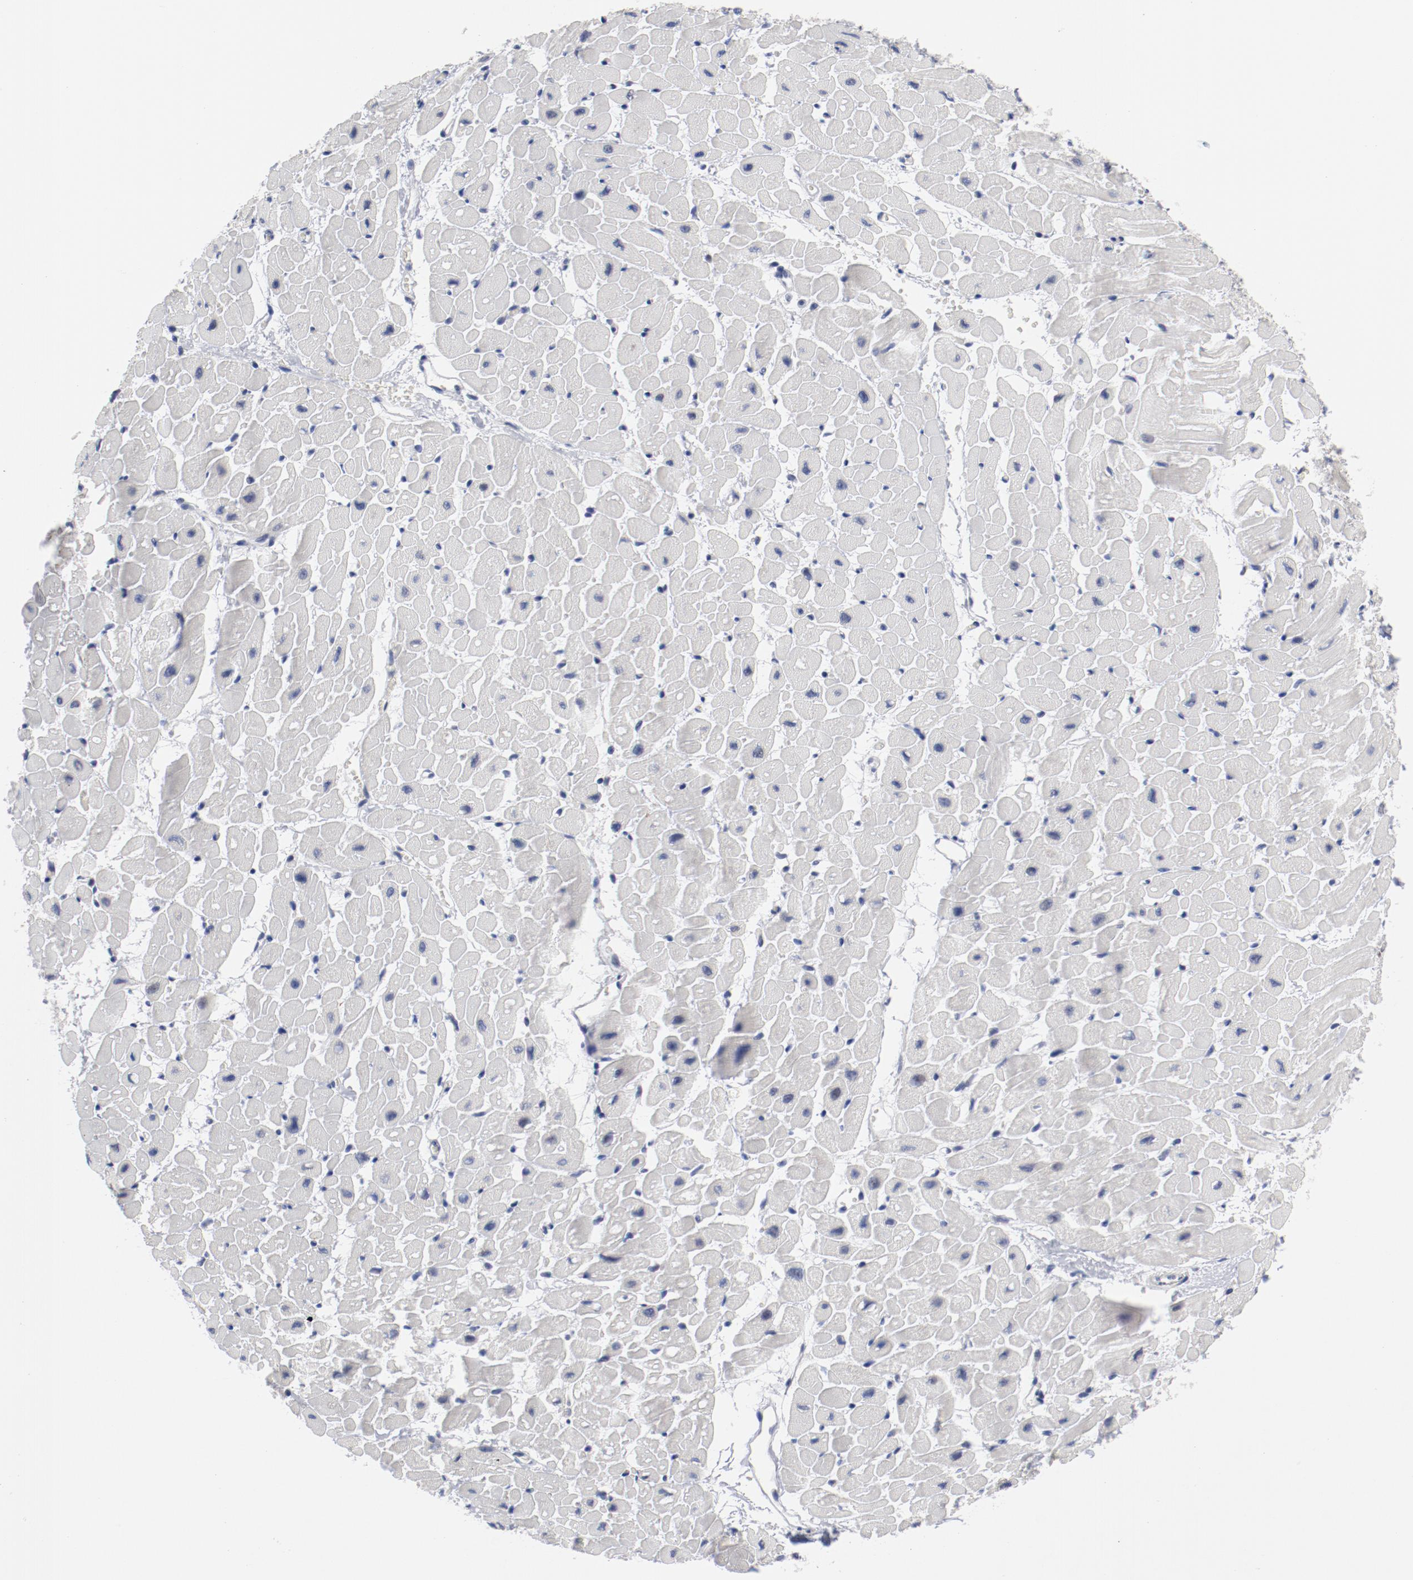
{"staining": {"intensity": "negative", "quantity": "none", "location": "none"}, "tissue": "heart muscle", "cell_type": "Cardiomyocytes", "image_type": "normal", "snomed": [{"axis": "morphology", "description": "Normal tissue, NOS"}, {"axis": "topography", "description": "Heart"}], "caption": "This micrograph is of benign heart muscle stained with IHC to label a protein in brown with the nuclei are counter-stained blue. There is no expression in cardiomyocytes.", "gene": "GPR143", "patient": {"sex": "male", "age": 45}}